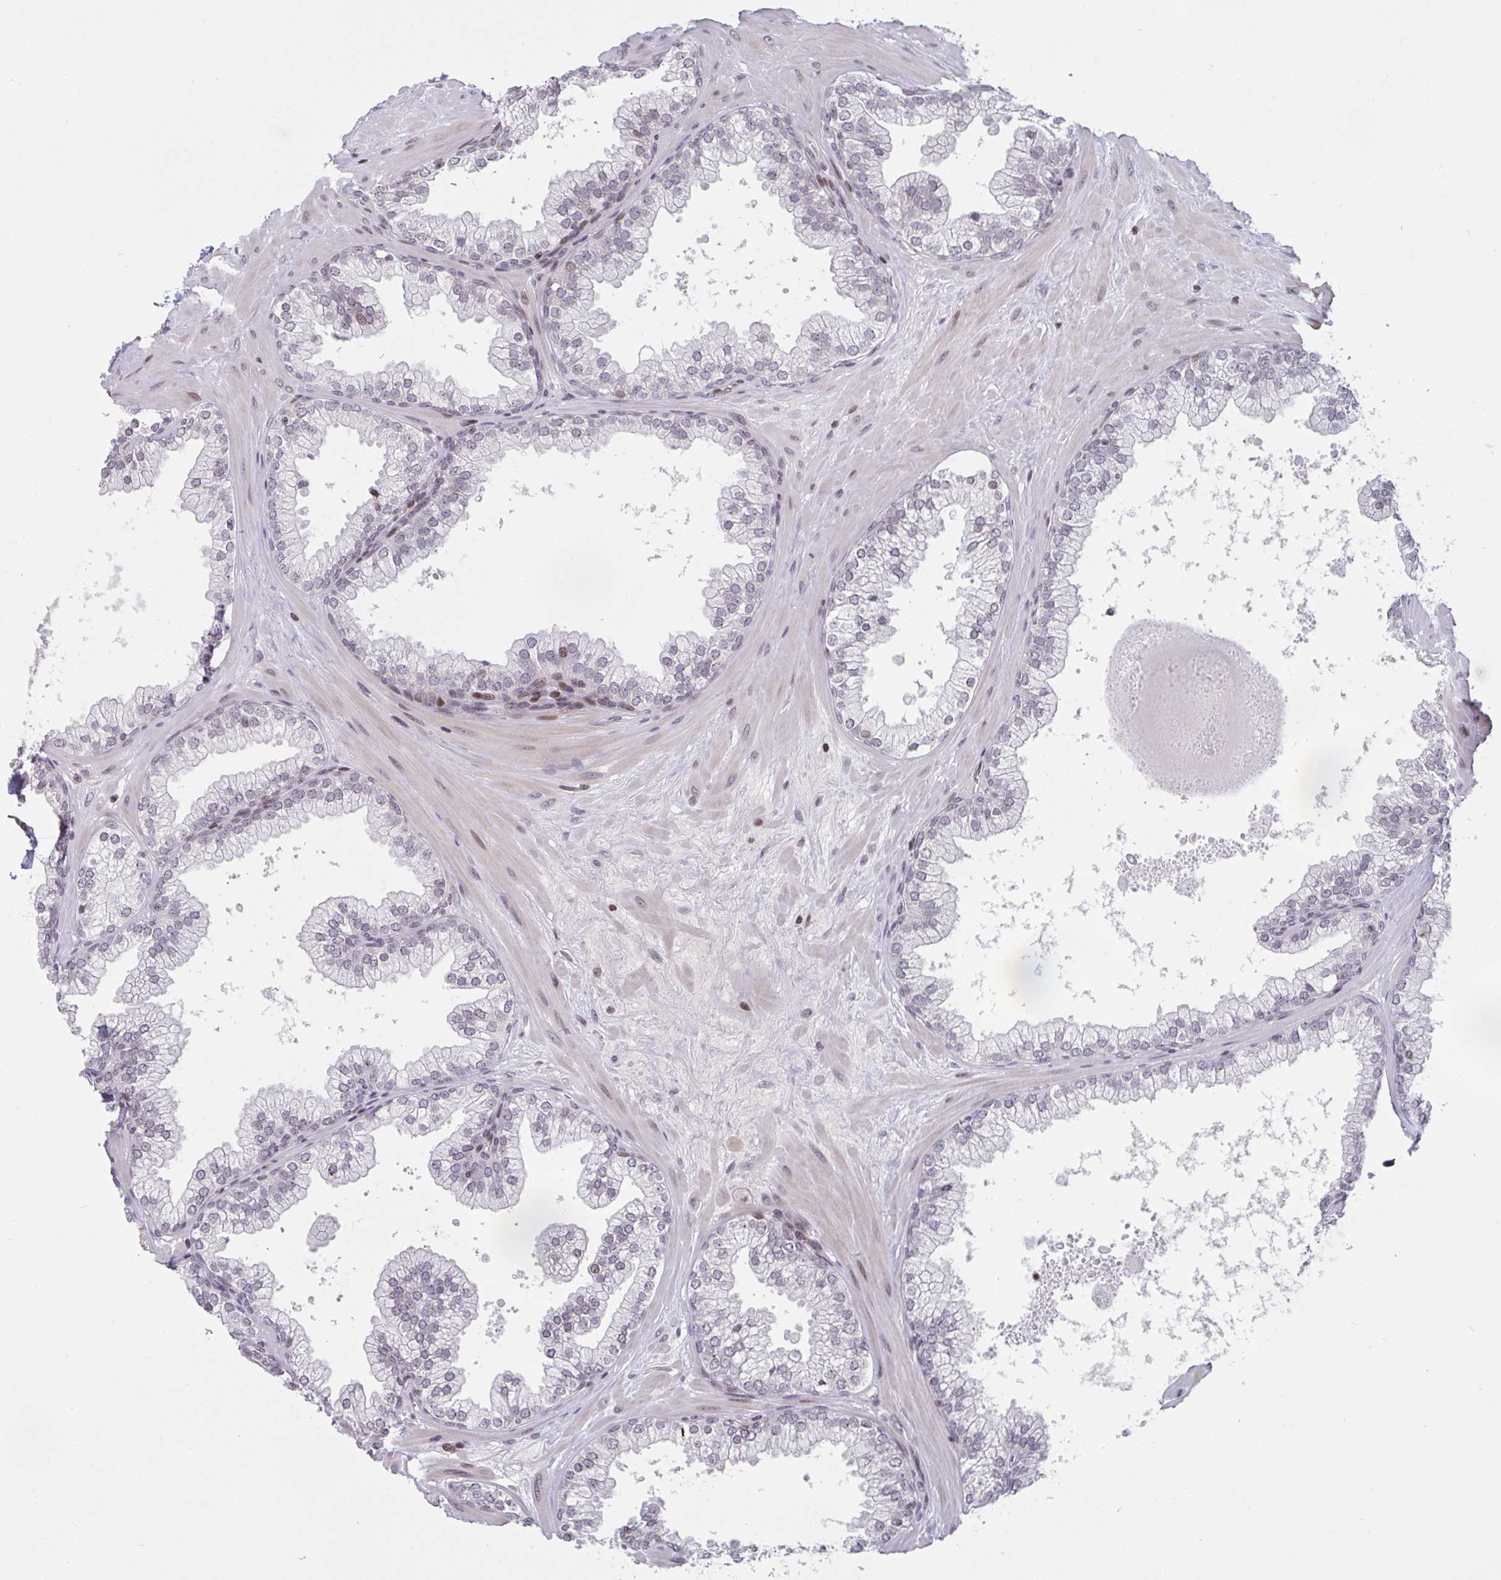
{"staining": {"intensity": "moderate", "quantity": "<25%", "location": "nuclear"}, "tissue": "prostate", "cell_type": "Glandular cells", "image_type": "normal", "snomed": [{"axis": "morphology", "description": "Normal tissue, NOS"}, {"axis": "topography", "description": "Prostate"}, {"axis": "topography", "description": "Peripheral nerve tissue"}], "caption": "IHC image of unremarkable prostate stained for a protein (brown), which reveals low levels of moderate nuclear staining in about <25% of glandular cells.", "gene": "PCDHB8", "patient": {"sex": "male", "age": 61}}